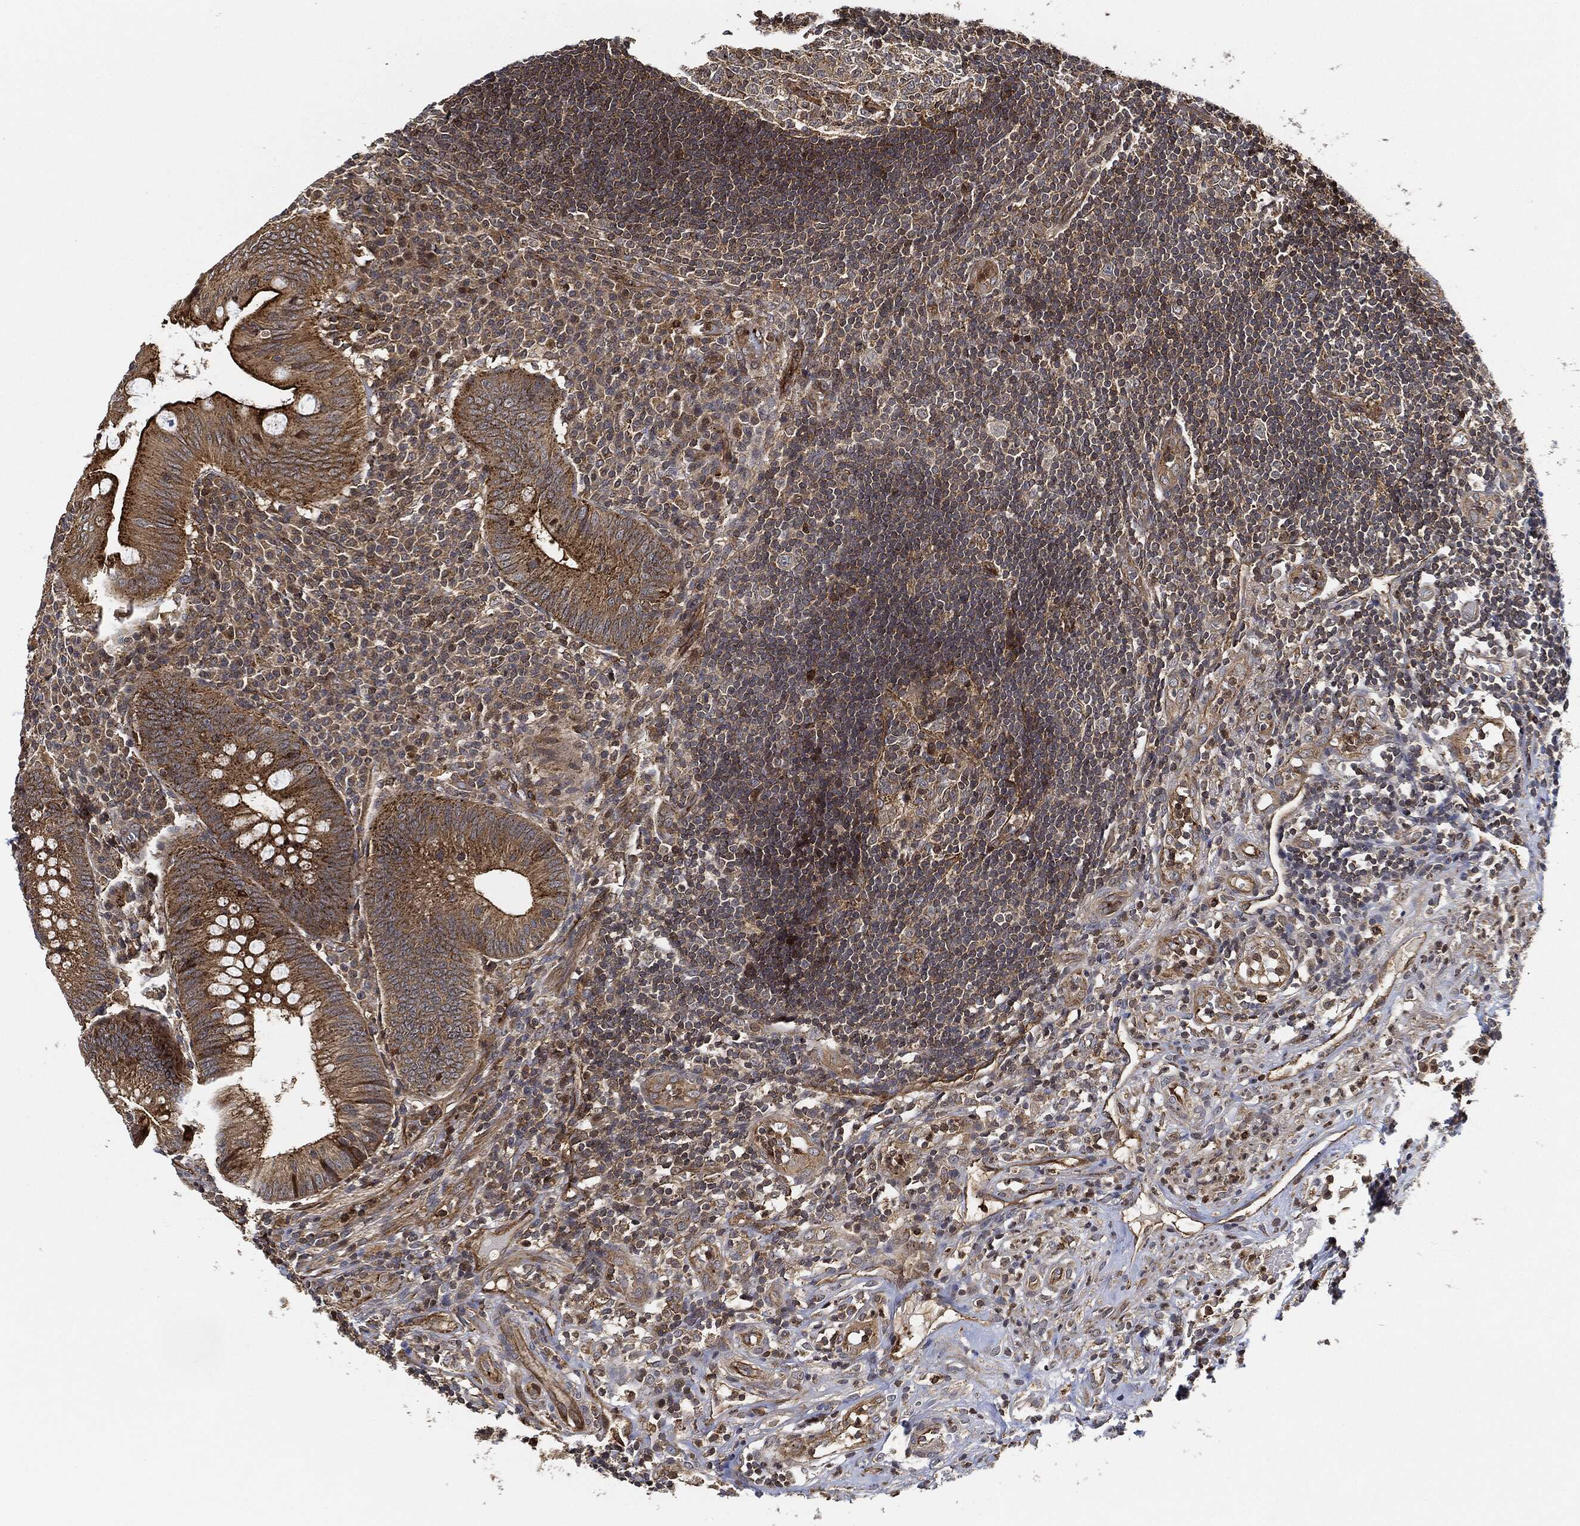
{"staining": {"intensity": "strong", "quantity": "25%-75%", "location": "cytoplasmic/membranous"}, "tissue": "appendix", "cell_type": "Glandular cells", "image_type": "normal", "snomed": [{"axis": "morphology", "description": "Normal tissue, NOS"}, {"axis": "morphology", "description": "Inflammation, NOS"}, {"axis": "topography", "description": "Appendix"}], "caption": "The image displays a brown stain indicating the presence of a protein in the cytoplasmic/membranous of glandular cells in appendix.", "gene": "MAP3K3", "patient": {"sex": "male", "age": 16}}